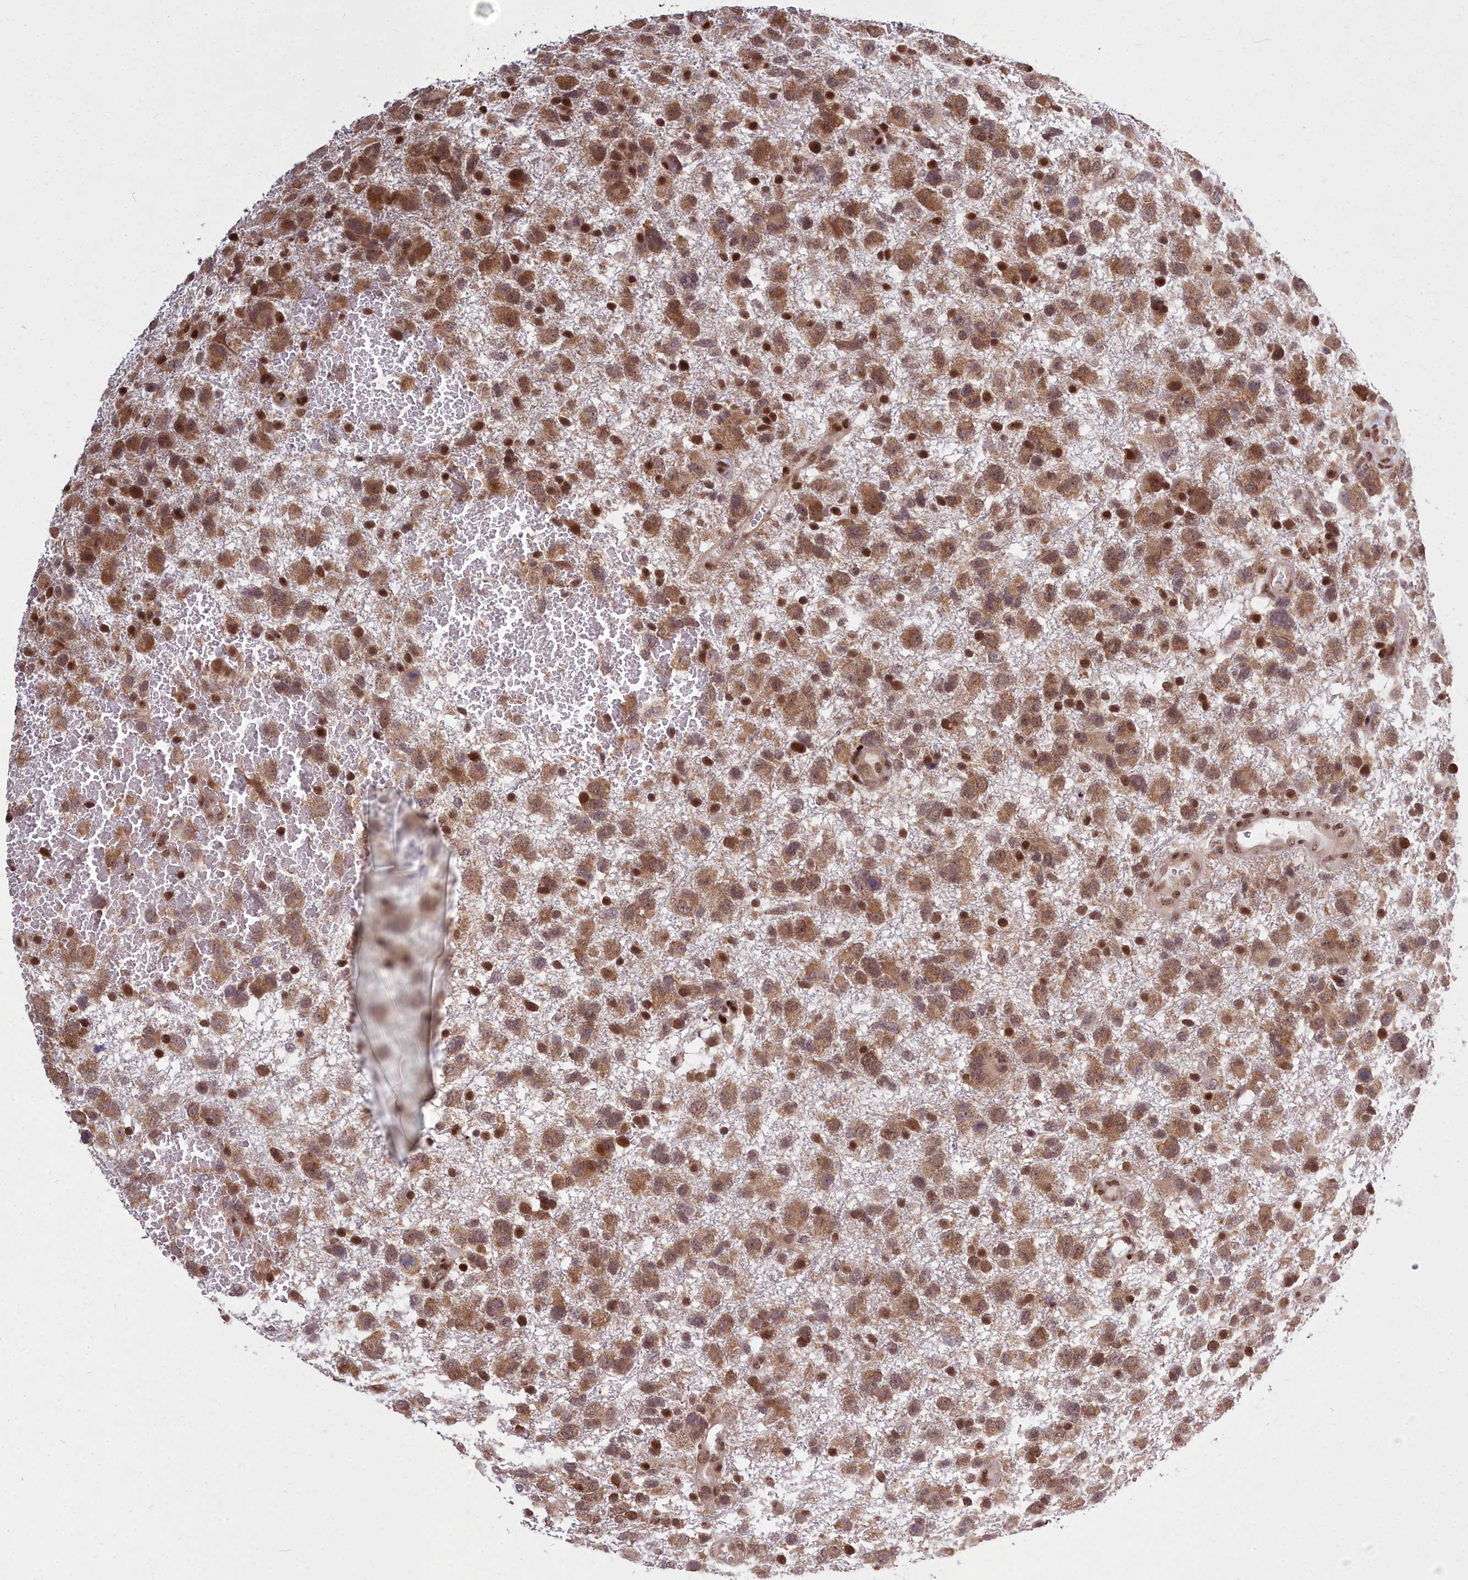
{"staining": {"intensity": "moderate", "quantity": ">75%", "location": "cytoplasmic/membranous,nuclear"}, "tissue": "glioma", "cell_type": "Tumor cells", "image_type": "cancer", "snomed": [{"axis": "morphology", "description": "Glioma, malignant, High grade"}, {"axis": "topography", "description": "Brain"}], "caption": "Malignant glioma (high-grade) was stained to show a protein in brown. There is medium levels of moderate cytoplasmic/membranous and nuclear expression in approximately >75% of tumor cells.", "gene": "GMEB1", "patient": {"sex": "male", "age": 61}}